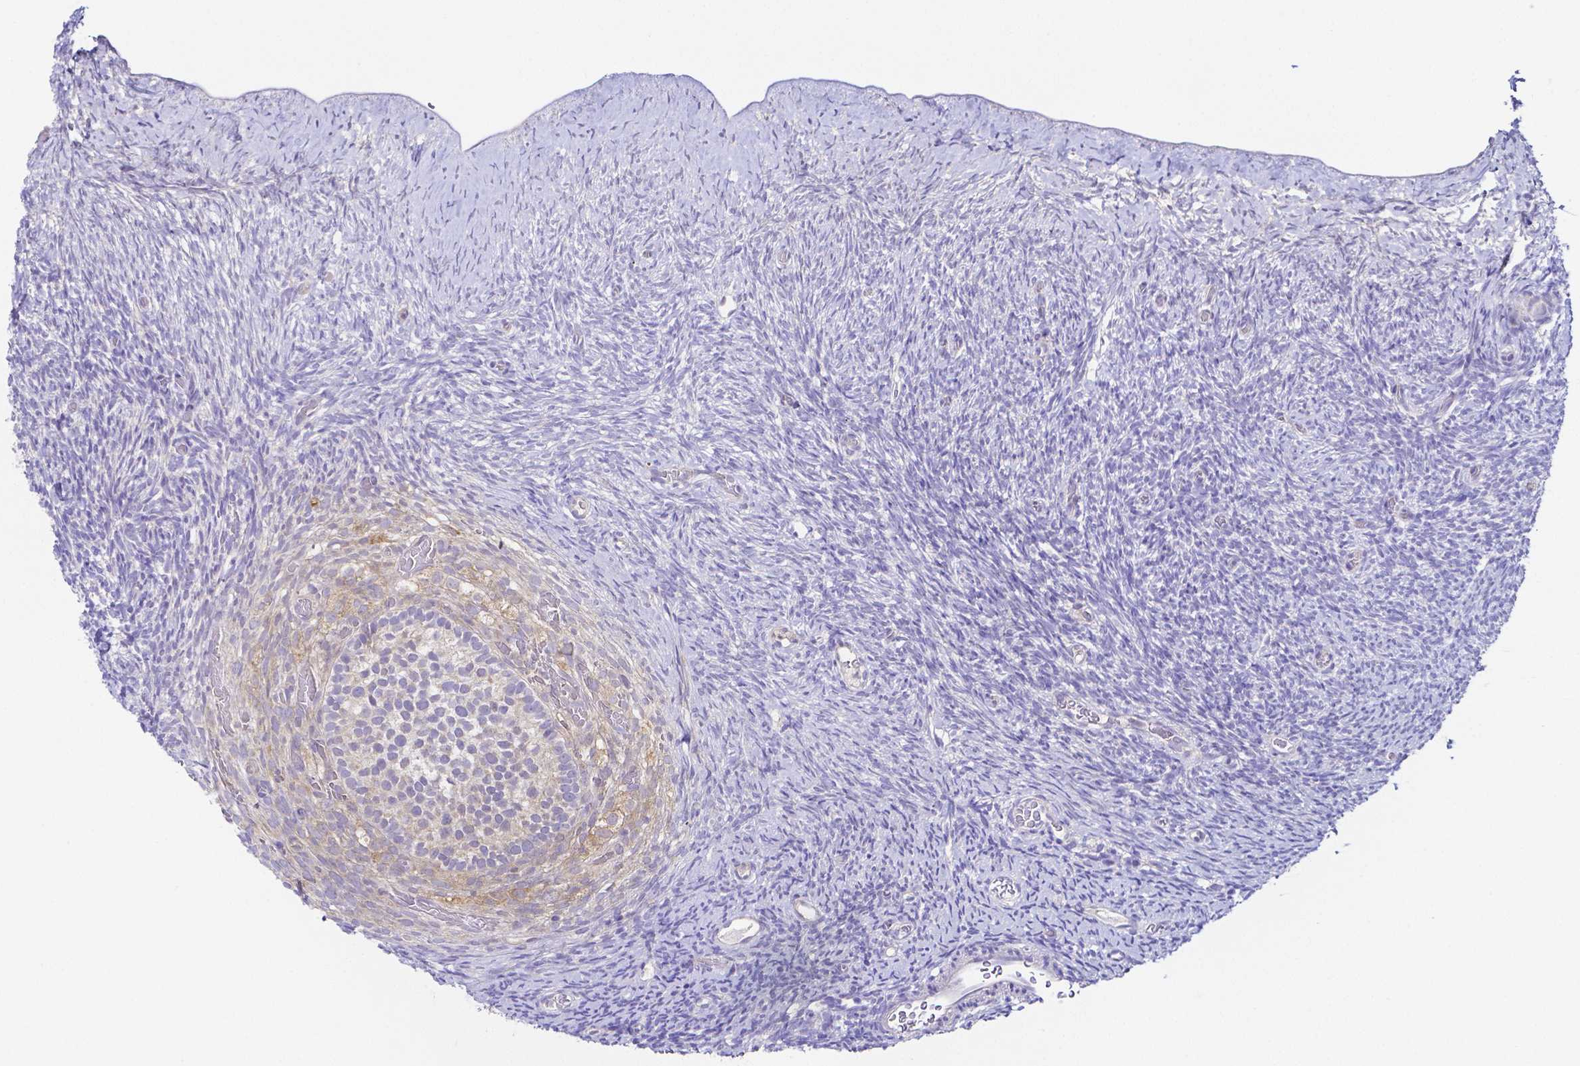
{"staining": {"intensity": "negative", "quantity": "none", "location": "none"}, "tissue": "ovary", "cell_type": "Follicle cells", "image_type": "normal", "snomed": [{"axis": "morphology", "description": "Normal tissue, NOS"}, {"axis": "topography", "description": "Ovary"}], "caption": "Micrograph shows no protein positivity in follicle cells of benign ovary.", "gene": "PKP3", "patient": {"sex": "female", "age": 39}}